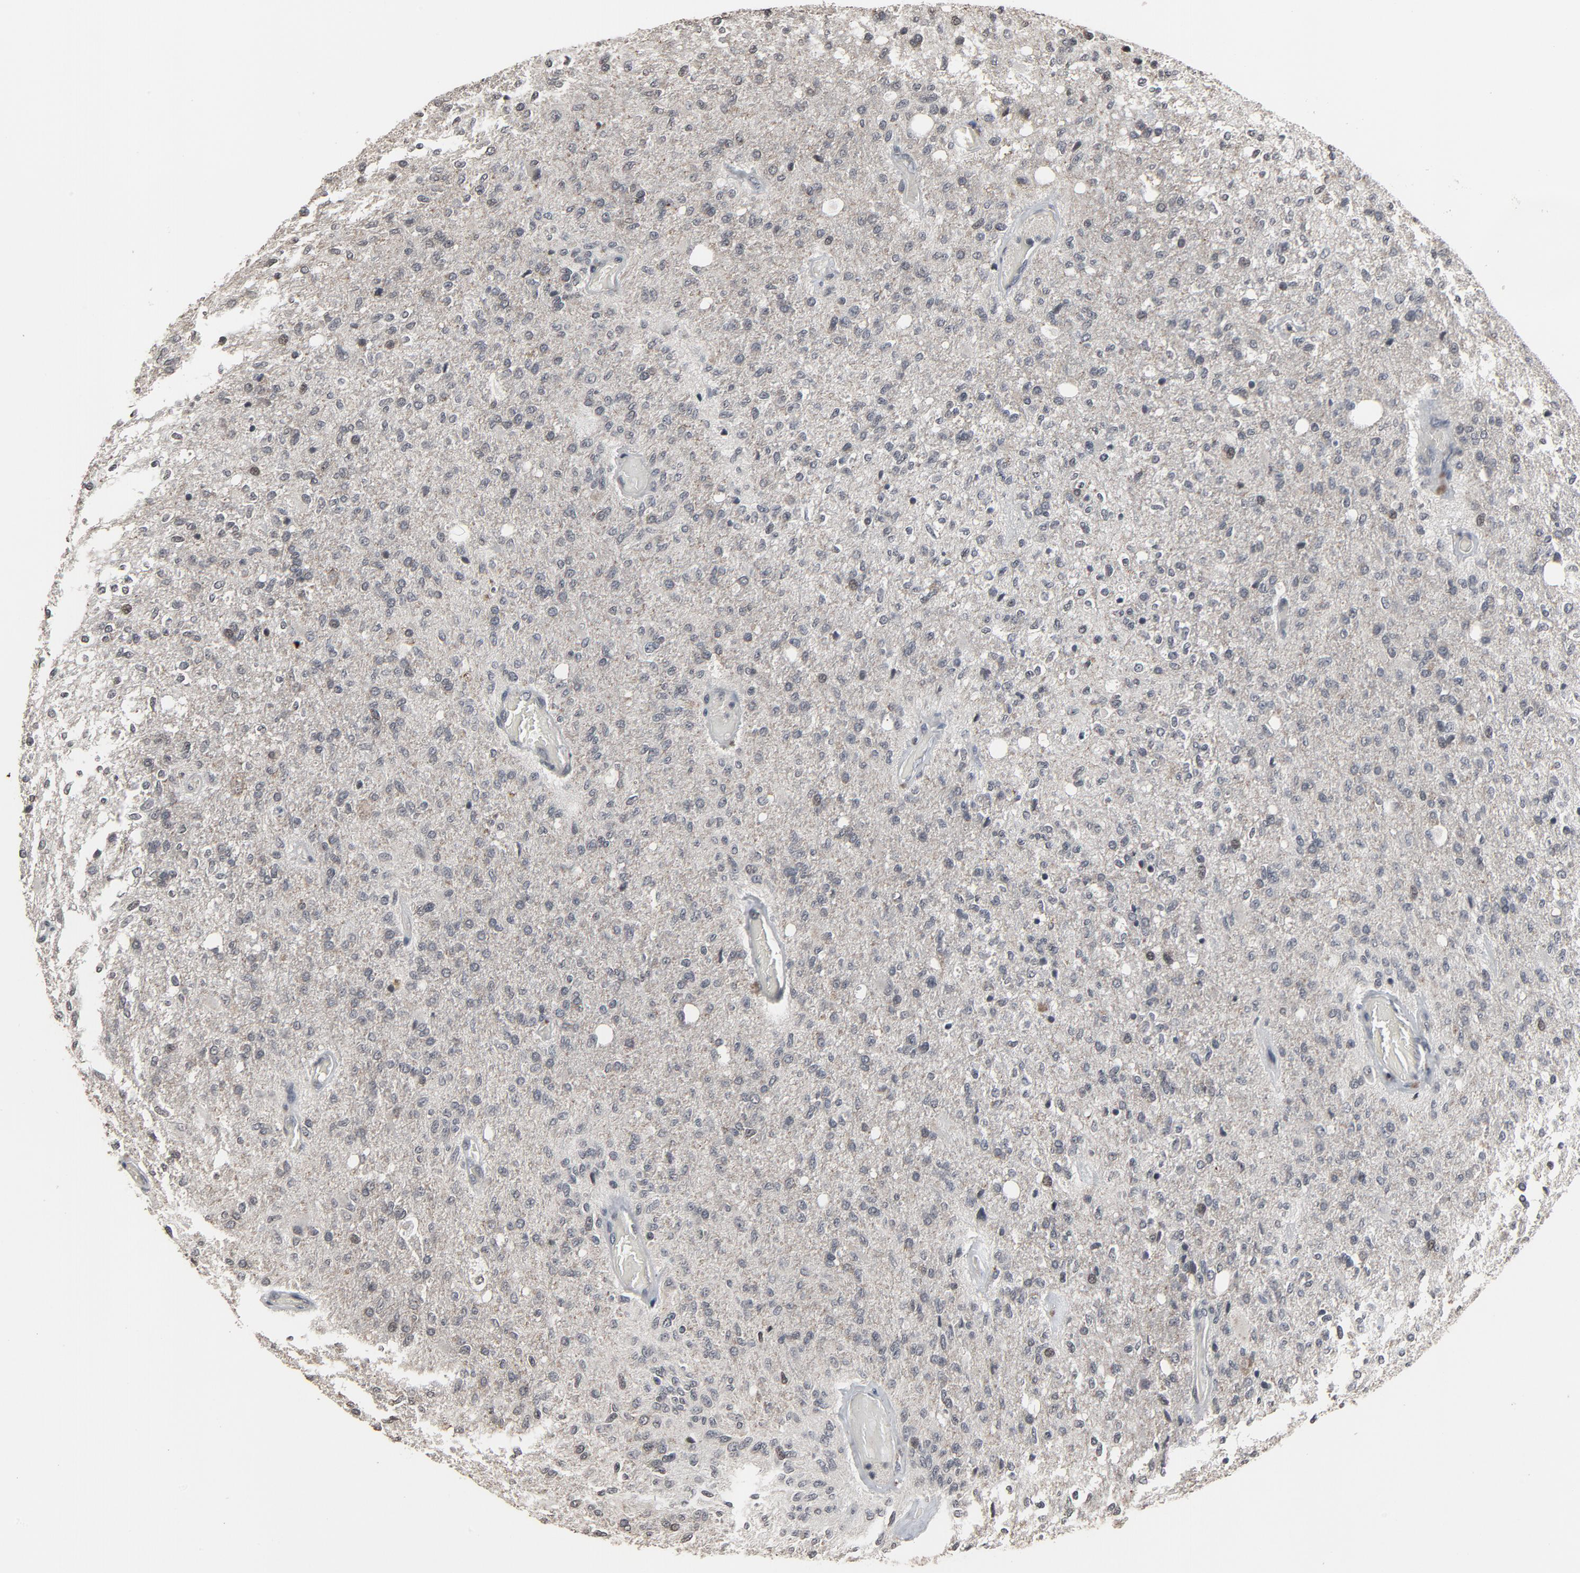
{"staining": {"intensity": "weak", "quantity": "<25%", "location": "nuclear"}, "tissue": "glioma", "cell_type": "Tumor cells", "image_type": "cancer", "snomed": [{"axis": "morphology", "description": "Normal tissue, NOS"}, {"axis": "morphology", "description": "Glioma, malignant, High grade"}, {"axis": "topography", "description": "Cerebral cortex"}], "caption": "Tumor cells show no significant protein staining in glioma. (DAB (3,3'-diaminobenzidine) IHC with hematoxylin counter stain).", "gene": "POM121", "patient": {"sex": "male", "age": 77}}